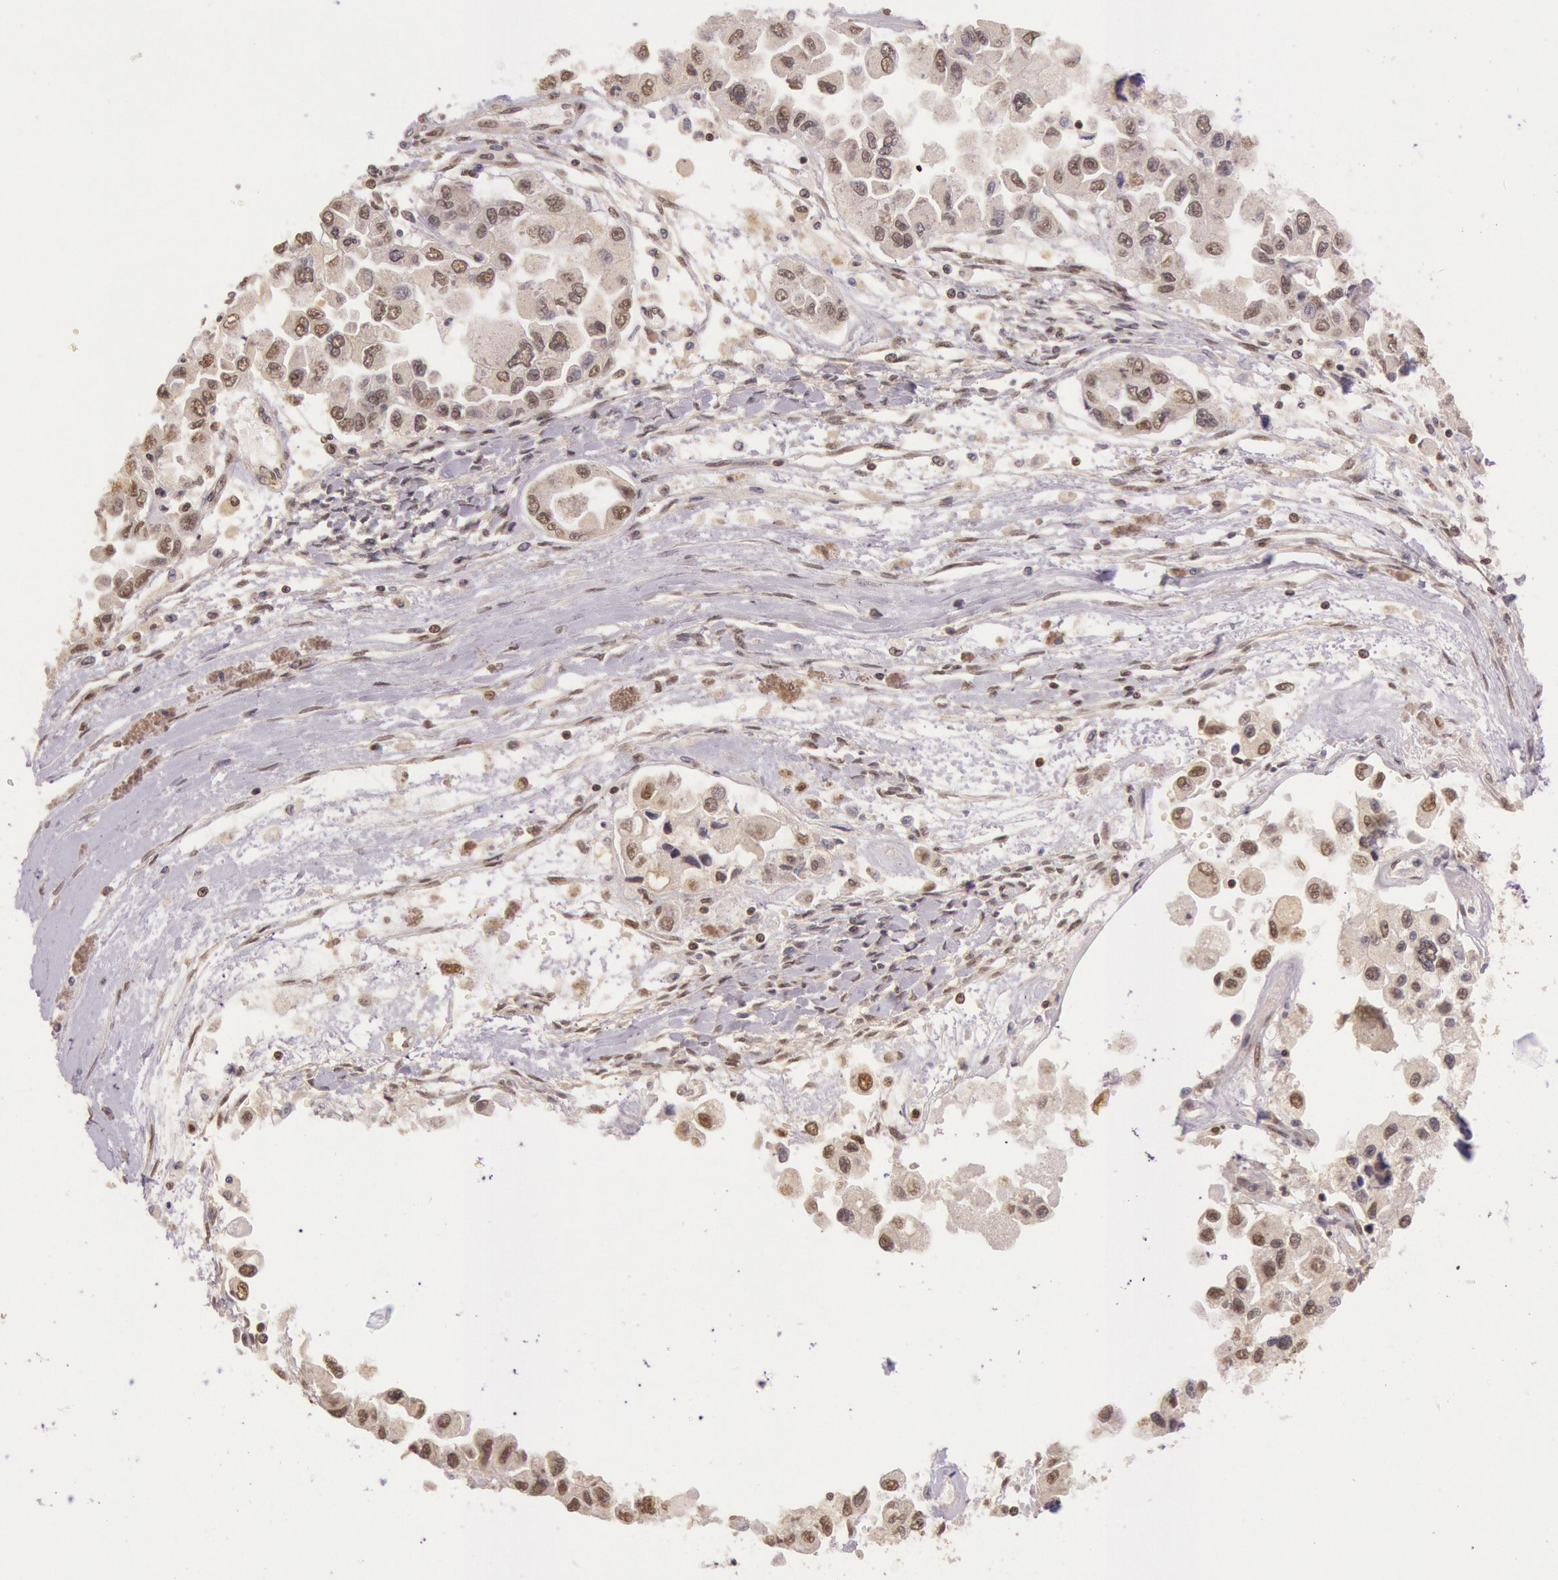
{"staining": {"intensity": "moderate", "quantity": ">75%", "location": "cytoplasmic/membranous,nuclear"}, "tissue": "ovarian cancer", "cell_type": "Tumor cells", "image_type": "cancer", "snomed": [{"axis": "morphology", "description": "Cystadenocarcinoma, serous, NOS"}, {"axis": "topography", "description": "Ovary"}], "caption": "The immunohistochemical stain labels moderate cytoplasmic/membranous and nuclear staining in tumor cells of ovarian cancer (serous cystadenocarcinoma) tissue.", "gene": "RTL10", "patient": {"sex": "female", "age": 84}}